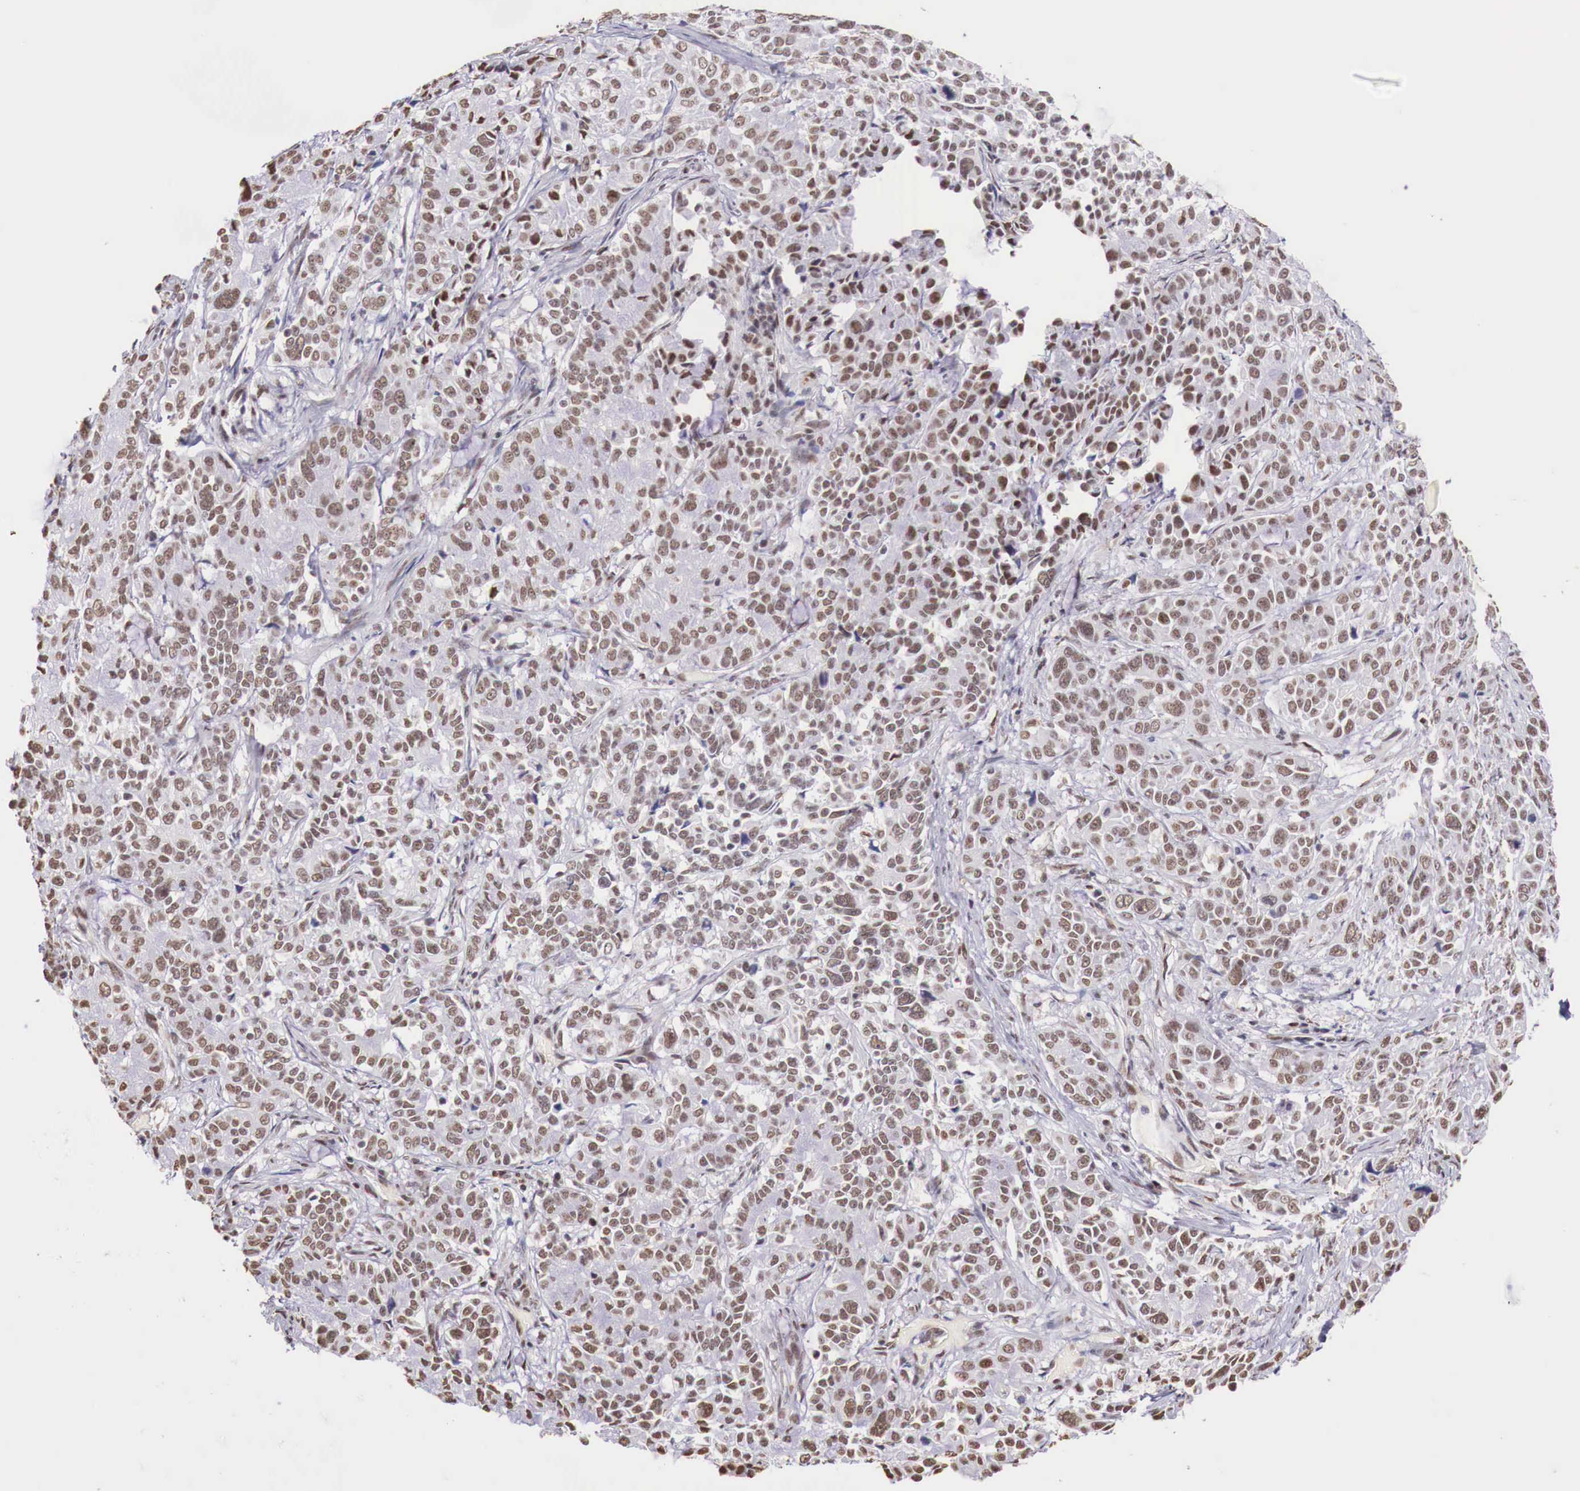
{"staining": {"intensity": "moderate", "quantity": ">75%", "location": "nuclear"}, "tissue": "pancreatic cancer", "cell_type": "Tumor cells", "image_type": "cancer", "snomed": [{"axis": "morphology", "description": "Adenocarcinoma, NOS"}, {"axis": "topography", "description": "Pancreas"}], "caption": "Human pancreatic adenocarcinoma stained with a brown dye shows moderate nuclear positive staining in approximately >75% of tumor cells.", "gene": "FOXP2", "patient": {"sex": "female", "age": 52}}